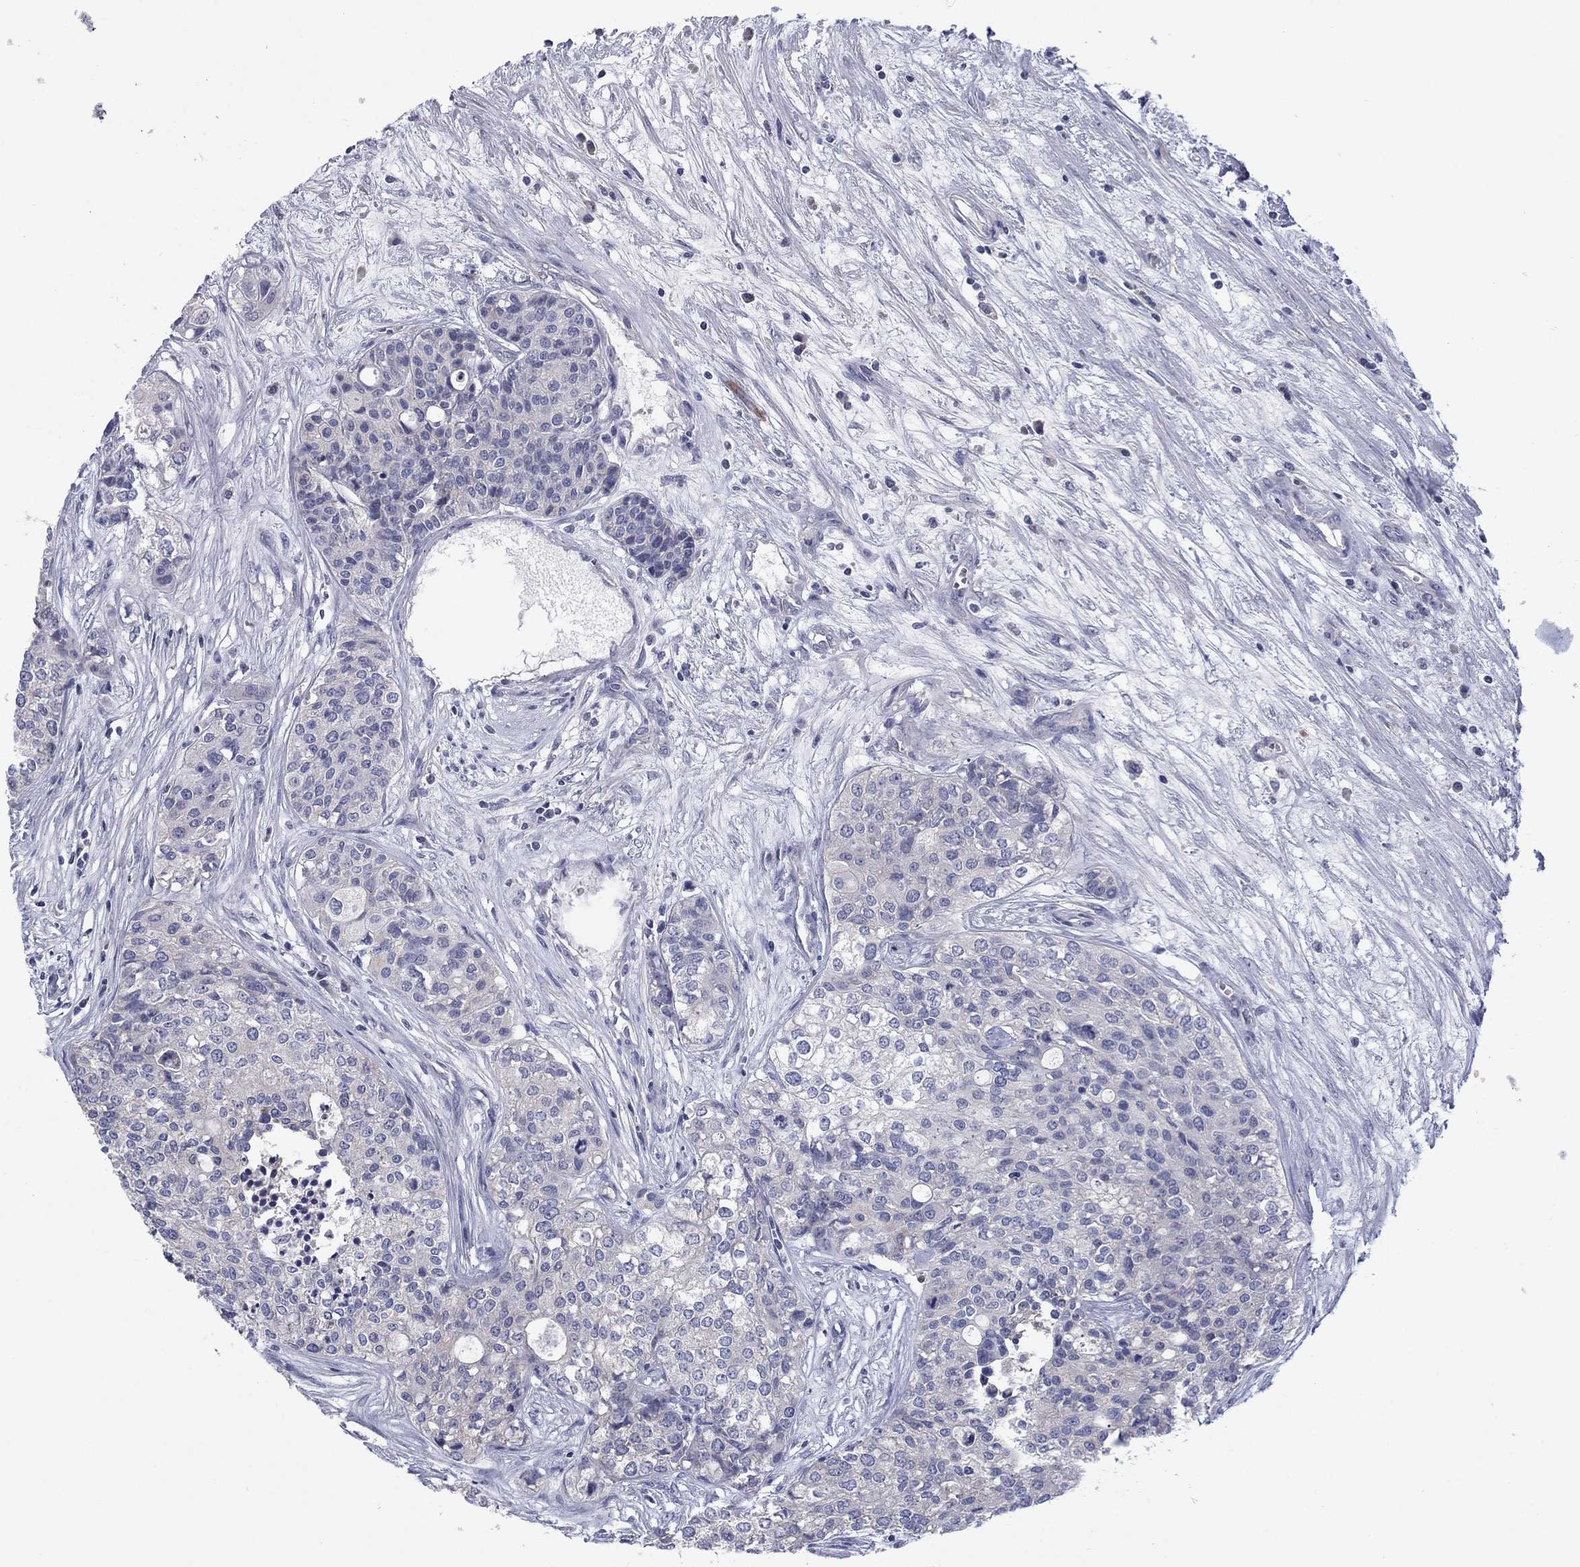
{"staining": {"intensity": "negative", "quantity": "none", "location": "none"}, "tissue": "carcinoid", "cell_type": "Tumor cells", "image_type": "cancer", "snomed": [{"axis": "morphology", "description": "Carcinoid, malignant, NOS"}, {"axis": "topography", "description": "Colon"}], "caption": "Immunohistochemistry of human carcinoid (malignant) demonstrates no staining in tumor cells.", "gene": "FRK", "patient": {"sex": "male", "age": 81}}